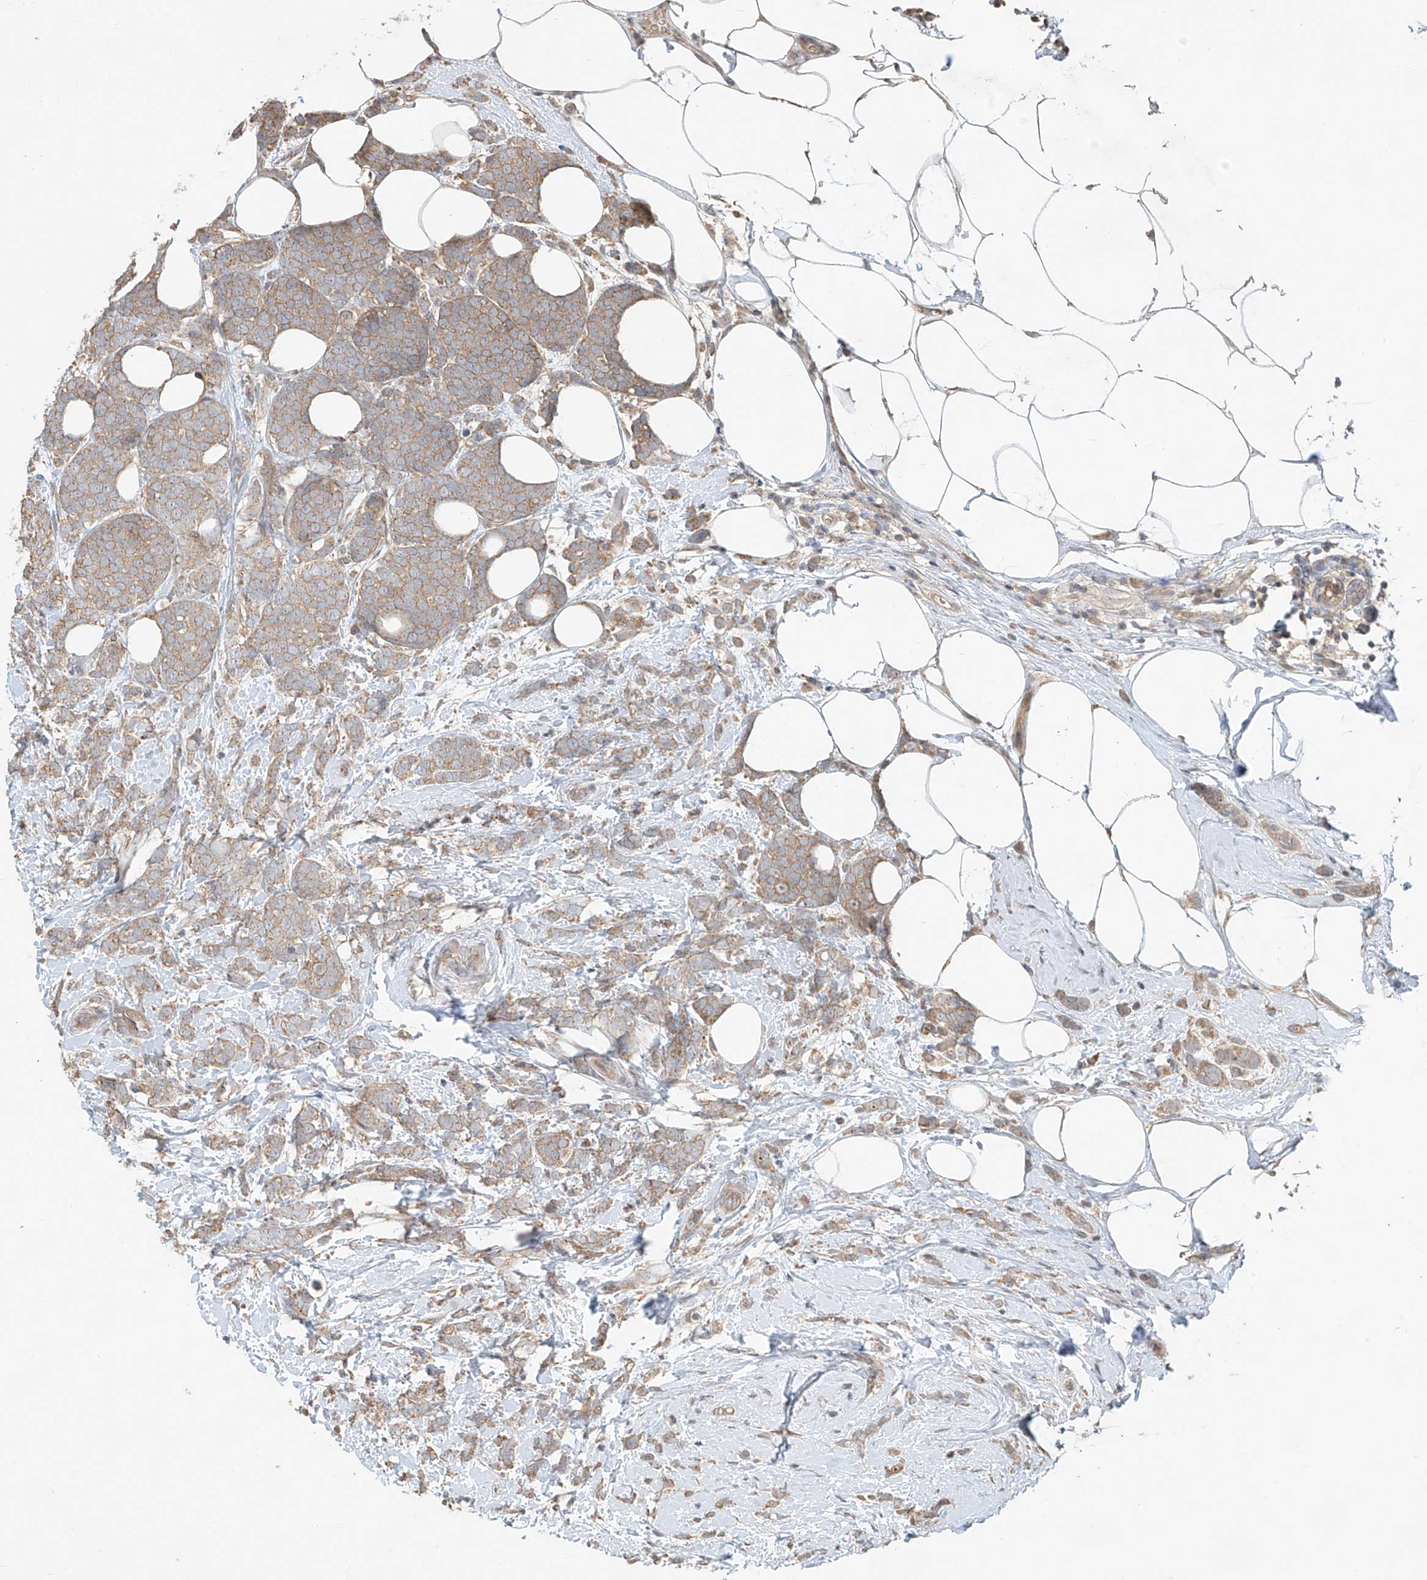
{"staining": {"intensity": "weak", "quantity": ">75%", "location": "cytoplasmic/membranous"}, "tissue": "breast cancer", "cell_type": "Tumor cells", "image_type": "cancer", "snomed": [{"axis": "morphology", "description": "Lobular carcinoma"}, {"axis": "topography", "description": "Breast"}], "caption": "IHC micrograph of neoplastic tissue: human lobular carcinoma (breast) stained using immunohistochemistry exhibits low levels of weak protein expression localized specifically in the cytoplasmic/membranous of tumor cells, appearing as a cytoplasmic/membranous brown color.", "gene": "TMEM61", "patient": {"sex": "female", "age": 58}}